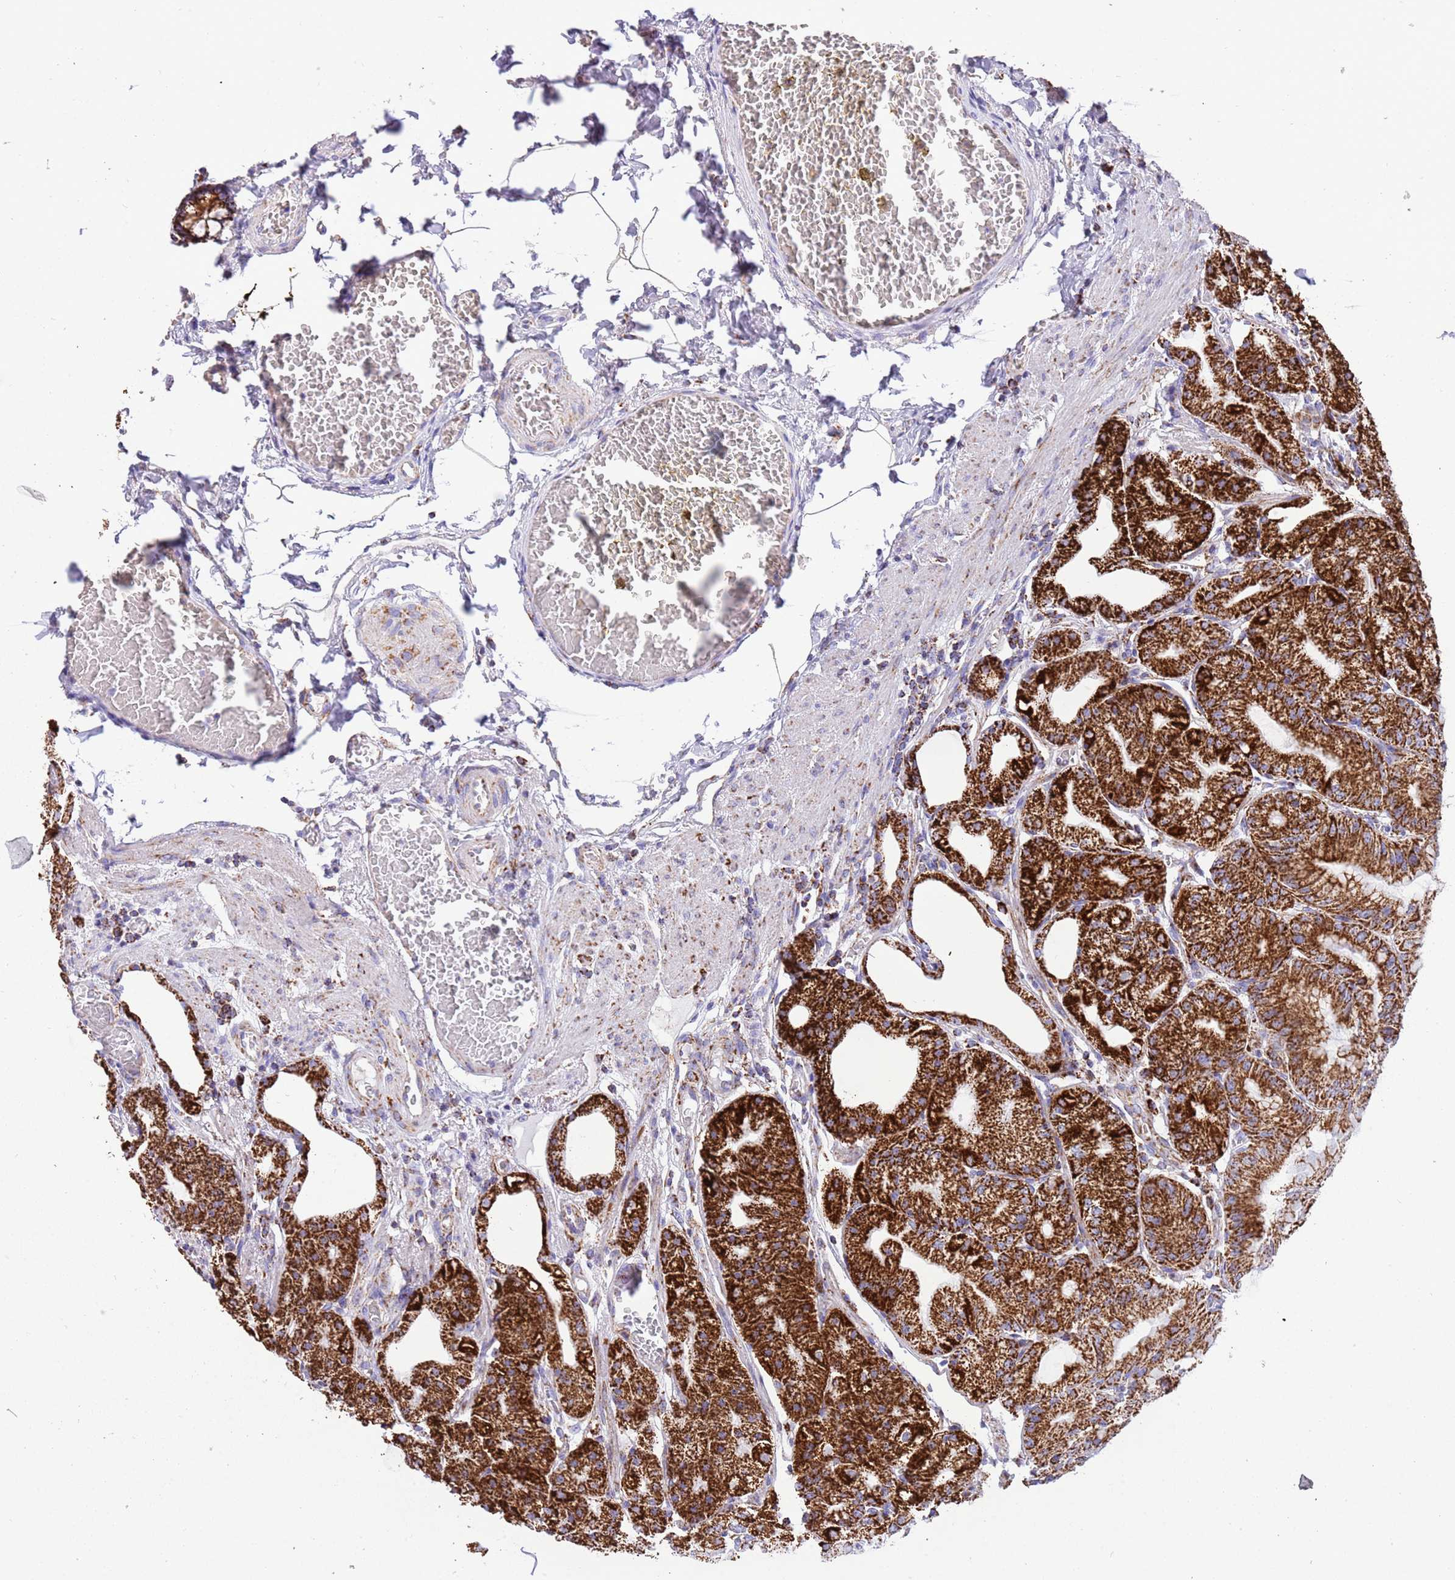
{"staining": {"intensity": "strong", "quantity": ">75%", "location": "cytoplasmic/membranous"}, "tissue": "stomach", "cell_type": "Glandular cells", "image_type": "normal", "snomed": [{"axis": "morphology", "description": "Normal tissue, NOS"}, {"axis": "topography", "description": "Stomach, upper"}, {"axis": "topography", "description": "Stomach, lower"}], "caption": "DAB (3,3'-diaminobenzidine) immunohistochemical staining of unremarkable human stomach displays strong cytoplasmic/membranous protein staining in about >75% of glandular cells.", "gene": "SUCLG2", "patient": {"sex": "male", "age": 71}}